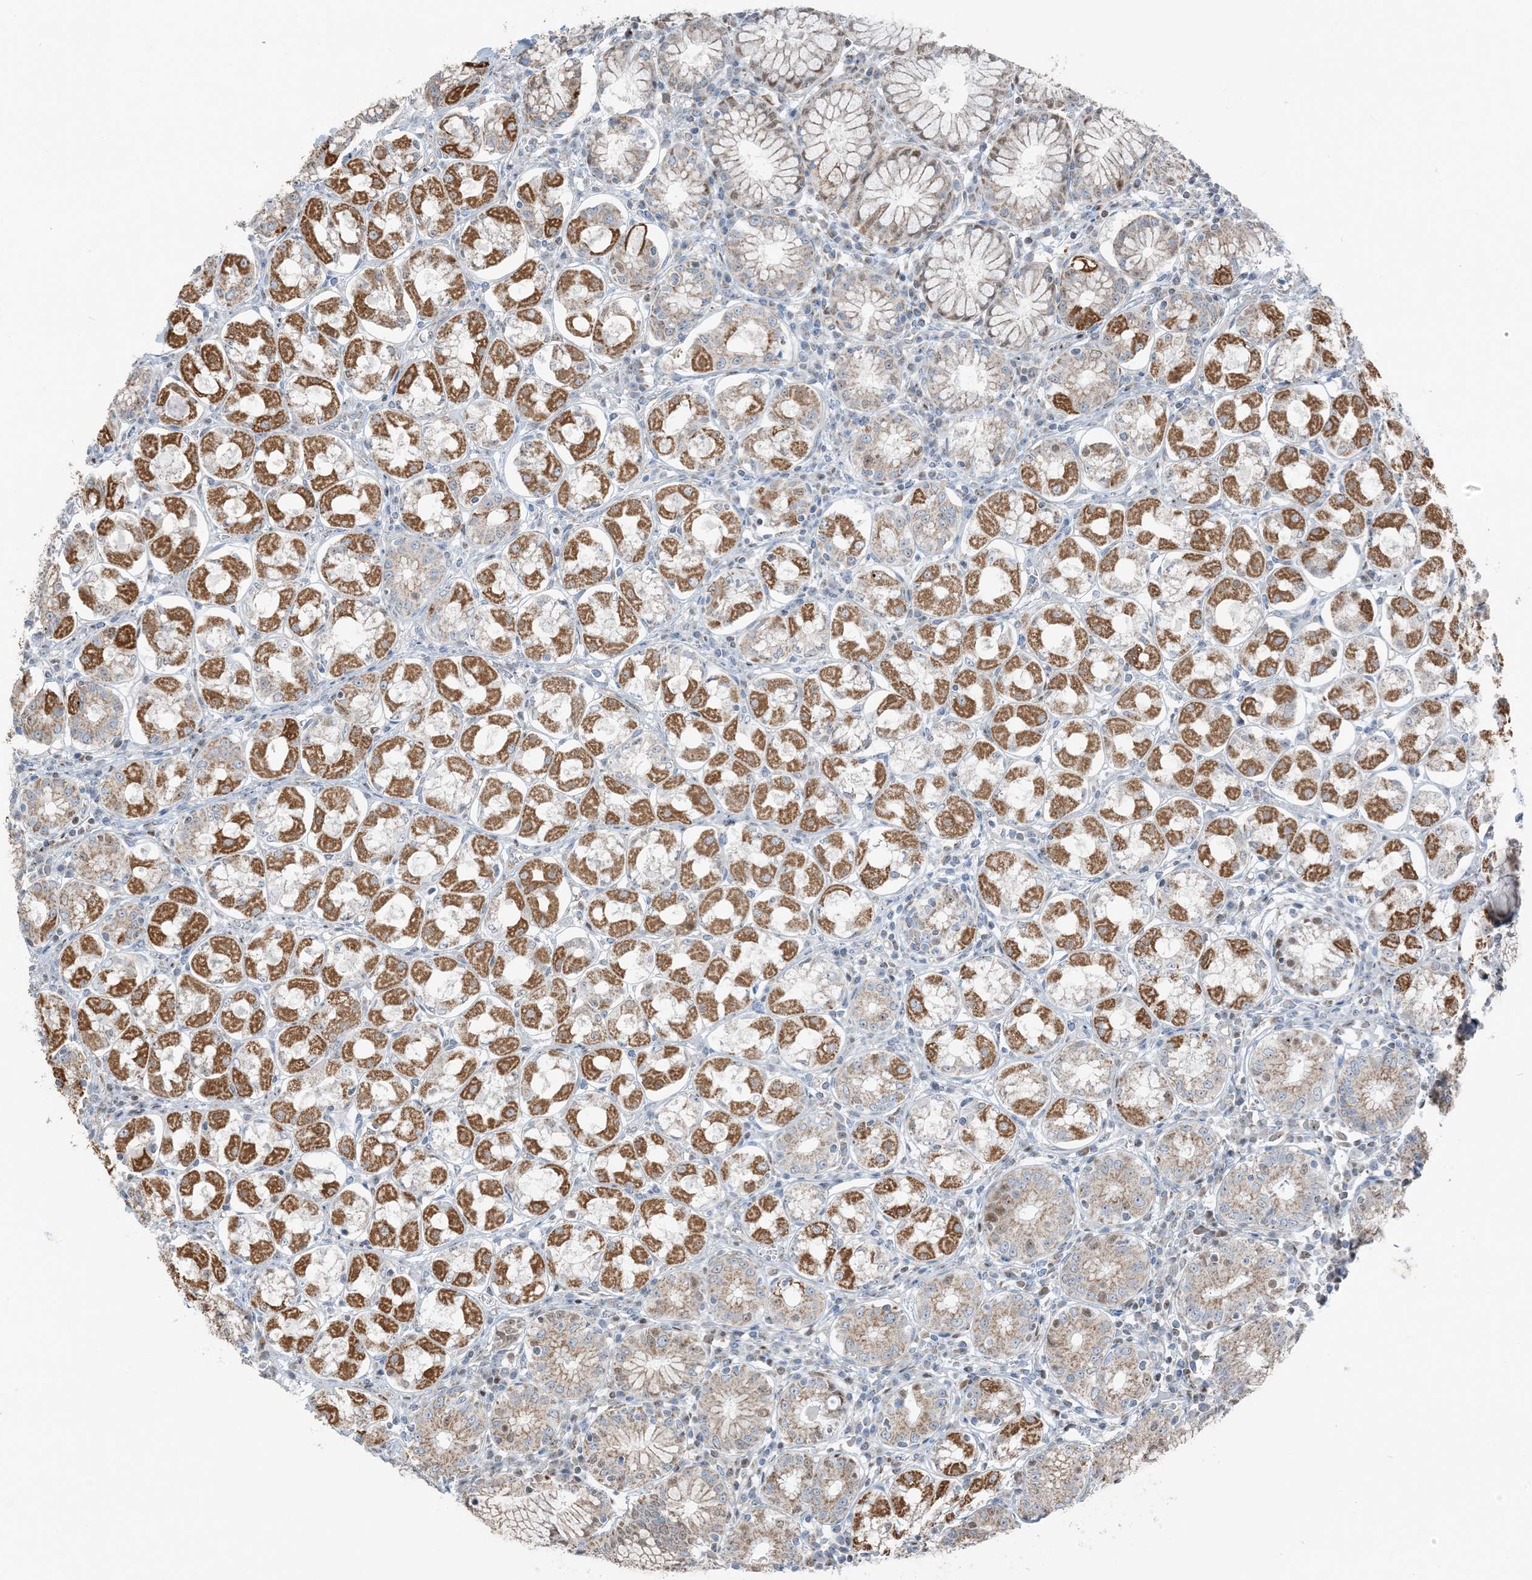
{"staining": {"intensity": "strong", "quantity": "25%-75%", "location": "cytoplasmic/membranous,nuclear"}, "tissue": "stomach", "cell_type": "Glandular cells", "image_type": "normal", "snomed": [{"axis": "morphology", "description": "Normal tissue, NOS"}, {"axis": "topography", "description": "Stomach, lower"}], "caption": "Benign stomach displays strong cytoplasmic/membranous,nuclear positivity in about 25%-75% of glandular cells.", "gene": "PILRB", "patient": {"sex": "female", "age": 56}}